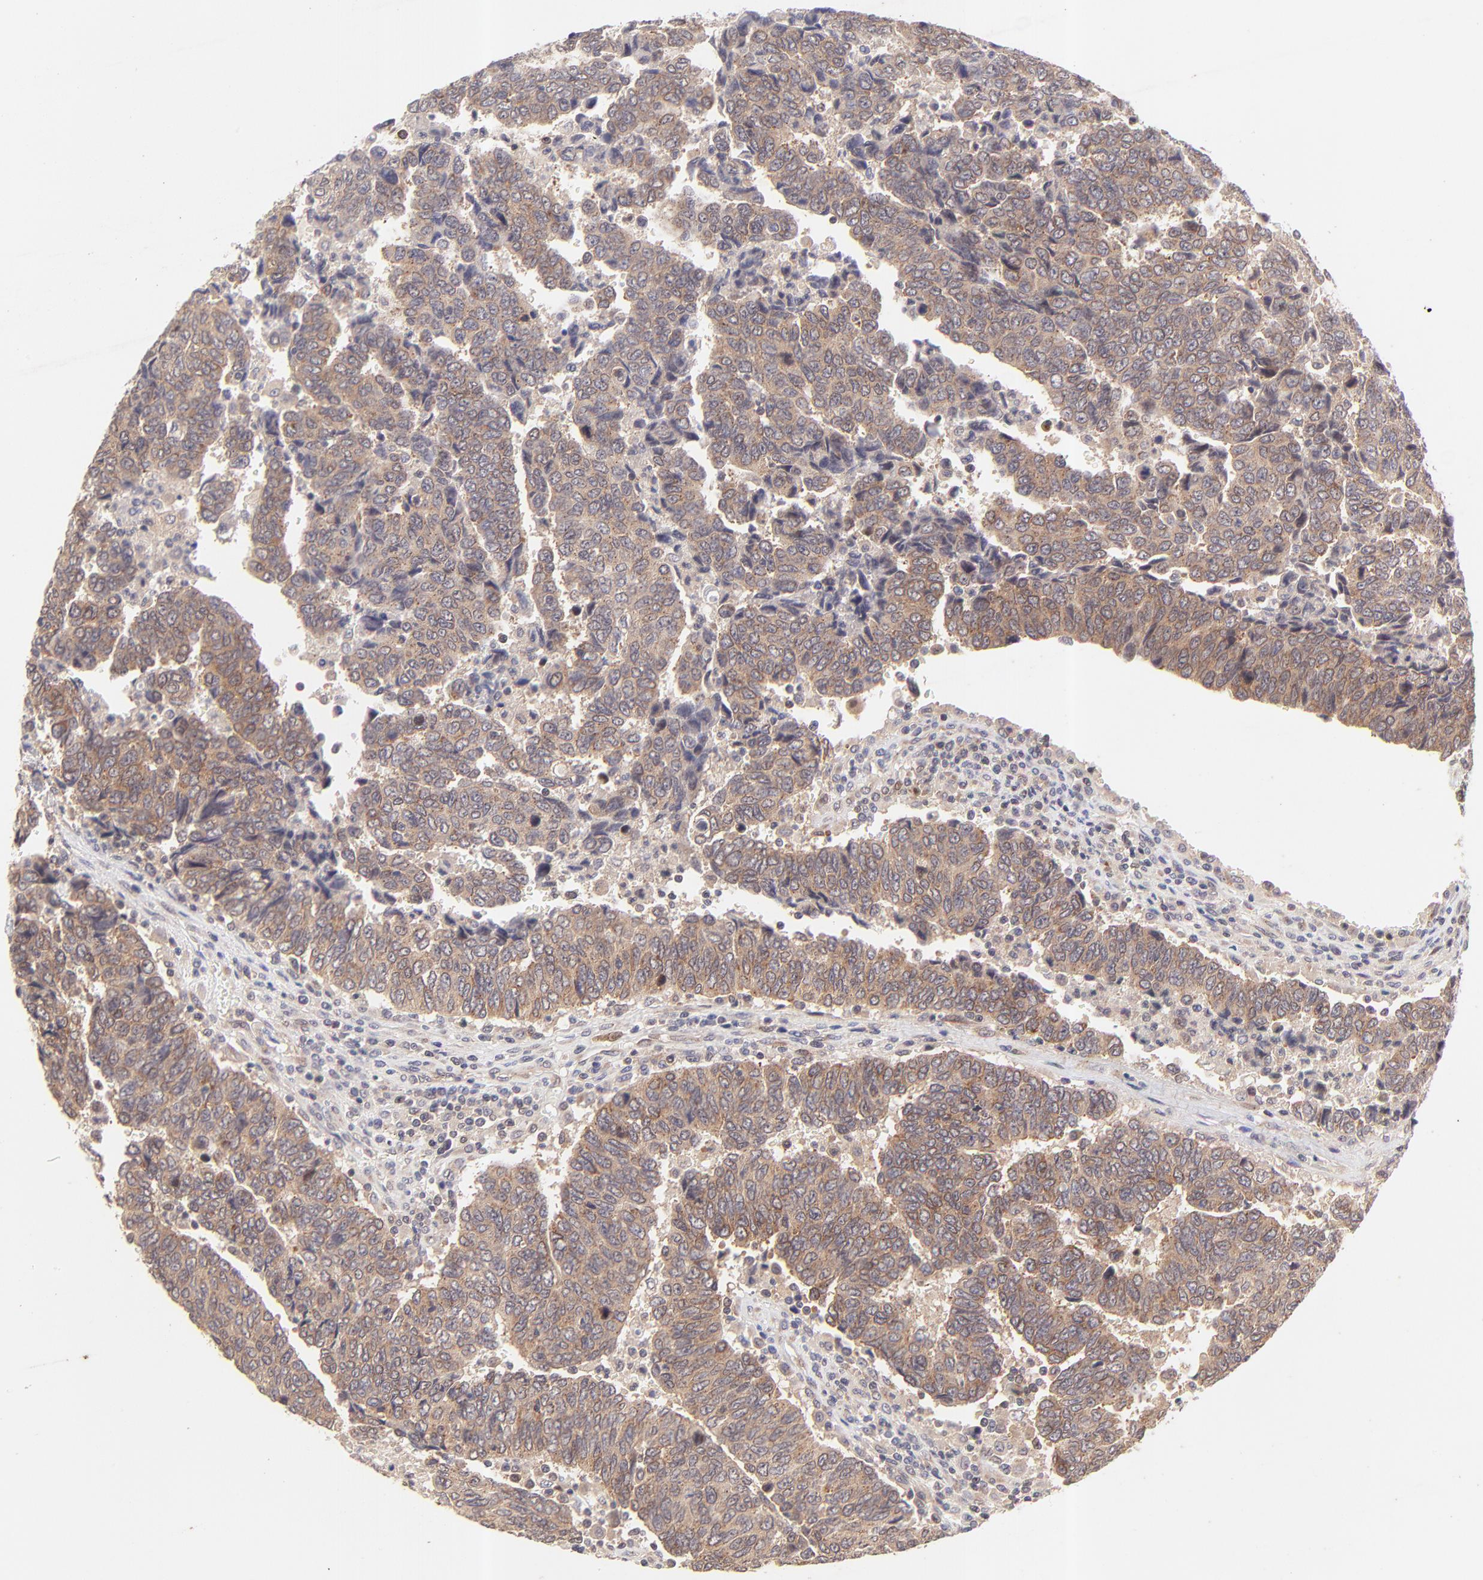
{"staining": {"intensity": "moderate", "quantity": ">75%", "location": "cytoplasmic/membranous"}, "tissue": "urothelial cancer", "cell_type": "Tumor cells", "image_type": "cancer", "snomed": [{"axis": "morphology", "description": "Urothelial carcinoma, High grade"}, {"axis": "topography", "description": "Urinary bladder"}], "caption": "Immunohistochemical staining of urothelial cancer demonstrates moderate cytoplasmic/membranous protein expression in approximately >75% of tumor cells. (DAB (3,3'-diaminobenzidine) = brown stain, brightfield microscopy at high magnification).", "gene": "TNRC6B", "patient": {"sex": "male", "age": 86}}